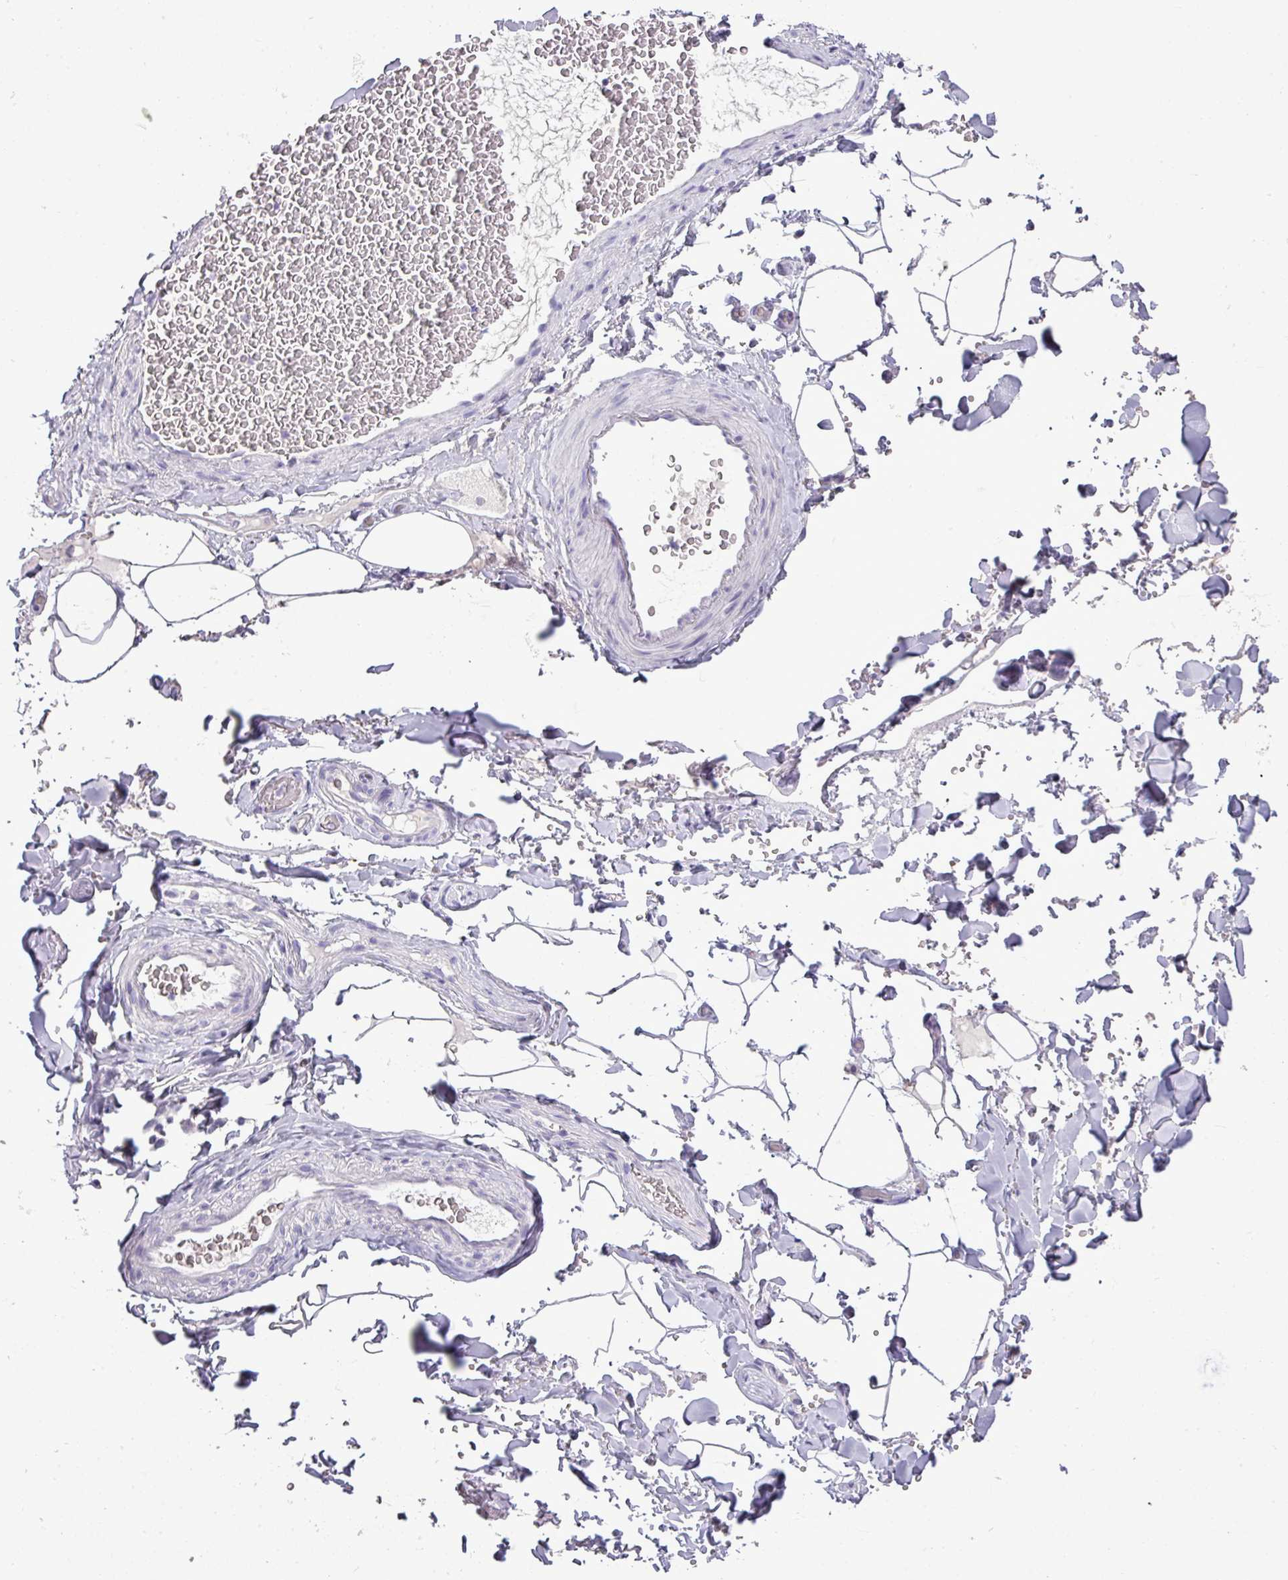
{"staining": {"intensity": "negative", "quantity": "none", "location": "none"}, "tissue": "adipose tissue", "cell_type": "Adipocytes", "image_type": "normal", "snomed": [{"axis": "morphology", "description": "Normal tissue, NOS"}, {"axis": "topography", "description": "Rectum"}, {"axis": "topography", "description": "Peripheral nerve tissue"}], "caption": "The IHC micrograph has no significant staining in adipocytes of adipose tissue. (DAB immunohistochemistry (IHC), high magnification).", "gene": "TMEM91", "patient": {"sex": "female", "age": 69}}